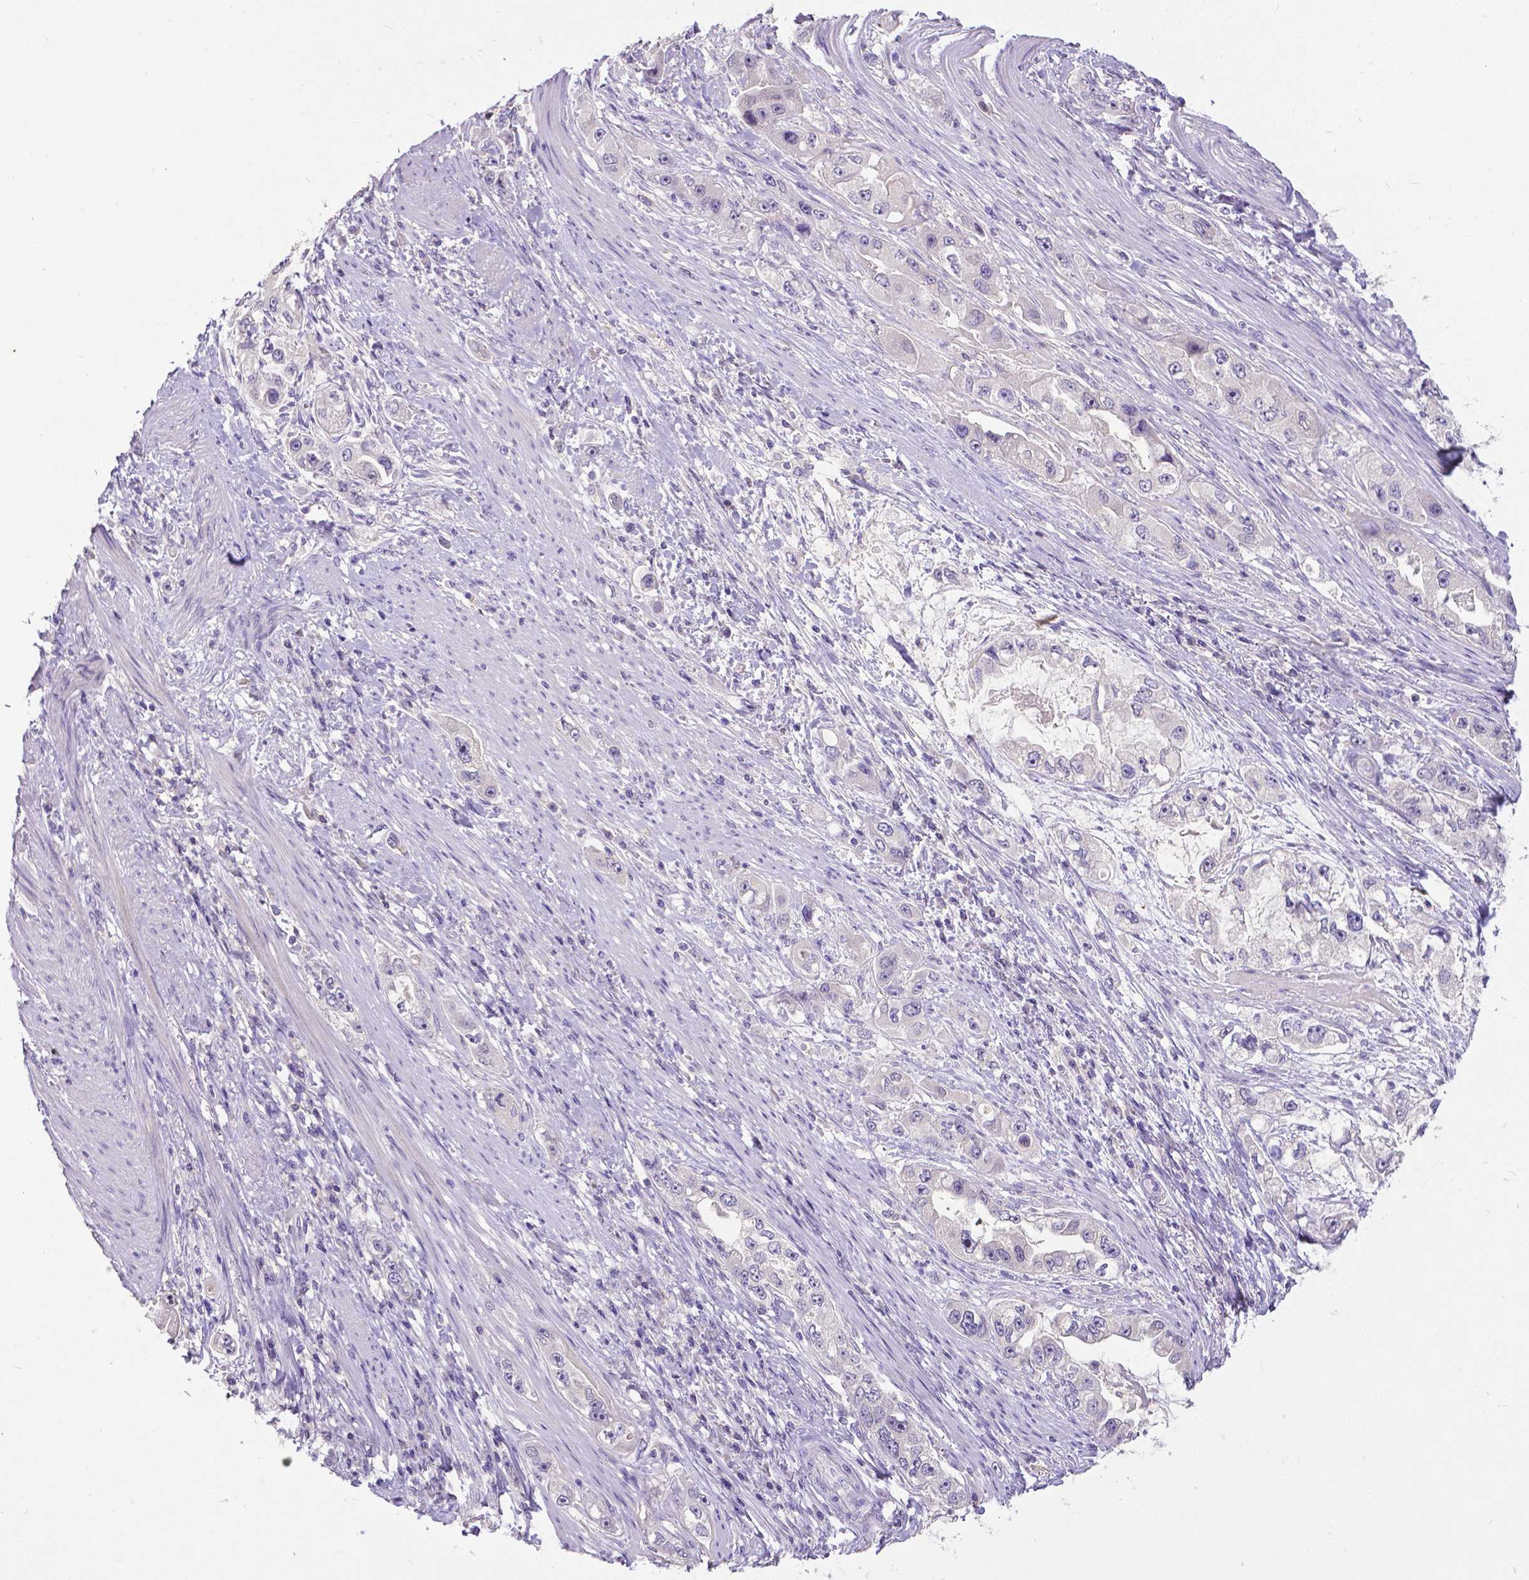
{"staining": {"intensity": "negative", "quantity": "none", "location": "none"}, "tissue": "stomach cancer", "cell_type": "Tumor cells", "image_type": "cancer", "snomed": [{"axis": "morphology", "description": "Adenocarcinoma, NOS"}, {"axis": "topography", "description": "Stomach, lower"}], "caption": "Adenocarcinoma (stomach) was stained to show a protein in brown. There is no significant staining in tumor cells.", "gene": "CD4", "patient": {"sex": "female", "age": 93}}